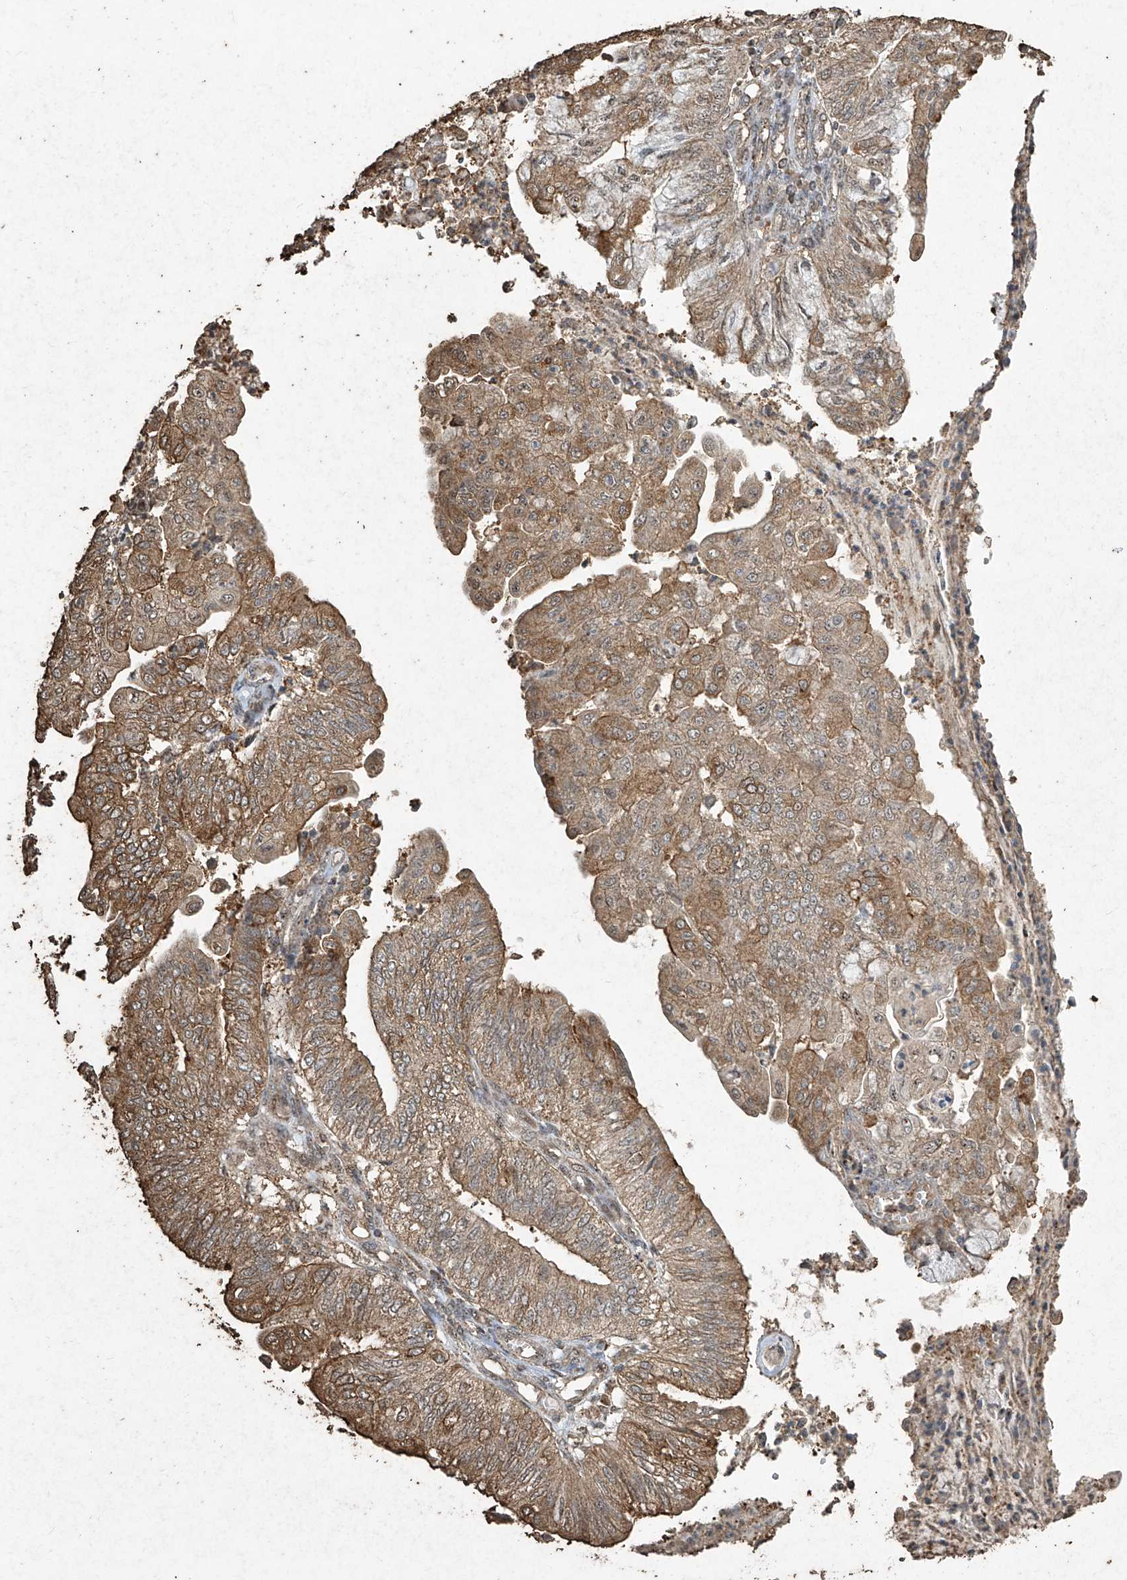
{"staining": {"intensity": "moderate", "quantity": "25%-75%", "location": "cytoplasmic/membranous"}, "tissue": "endometrial cancer", "cell_type": "Tumor cells", "image_type": "cancer", "snomed": [{"axis": "morphology", "description": "Adenocarcinoma, NOS"}, {"axis": "topography", "description": "Endometrium"}], "caption": "Moderate cytoplasmic/membranous positivity for a protein is present in approximately 25%-75% of tumor cells of endometrial cancer (adenocarcinoma) using immunohistochemistry (IHC).", "gene": "ERBB3", "patient": {"sex": "female", "age": 59}}